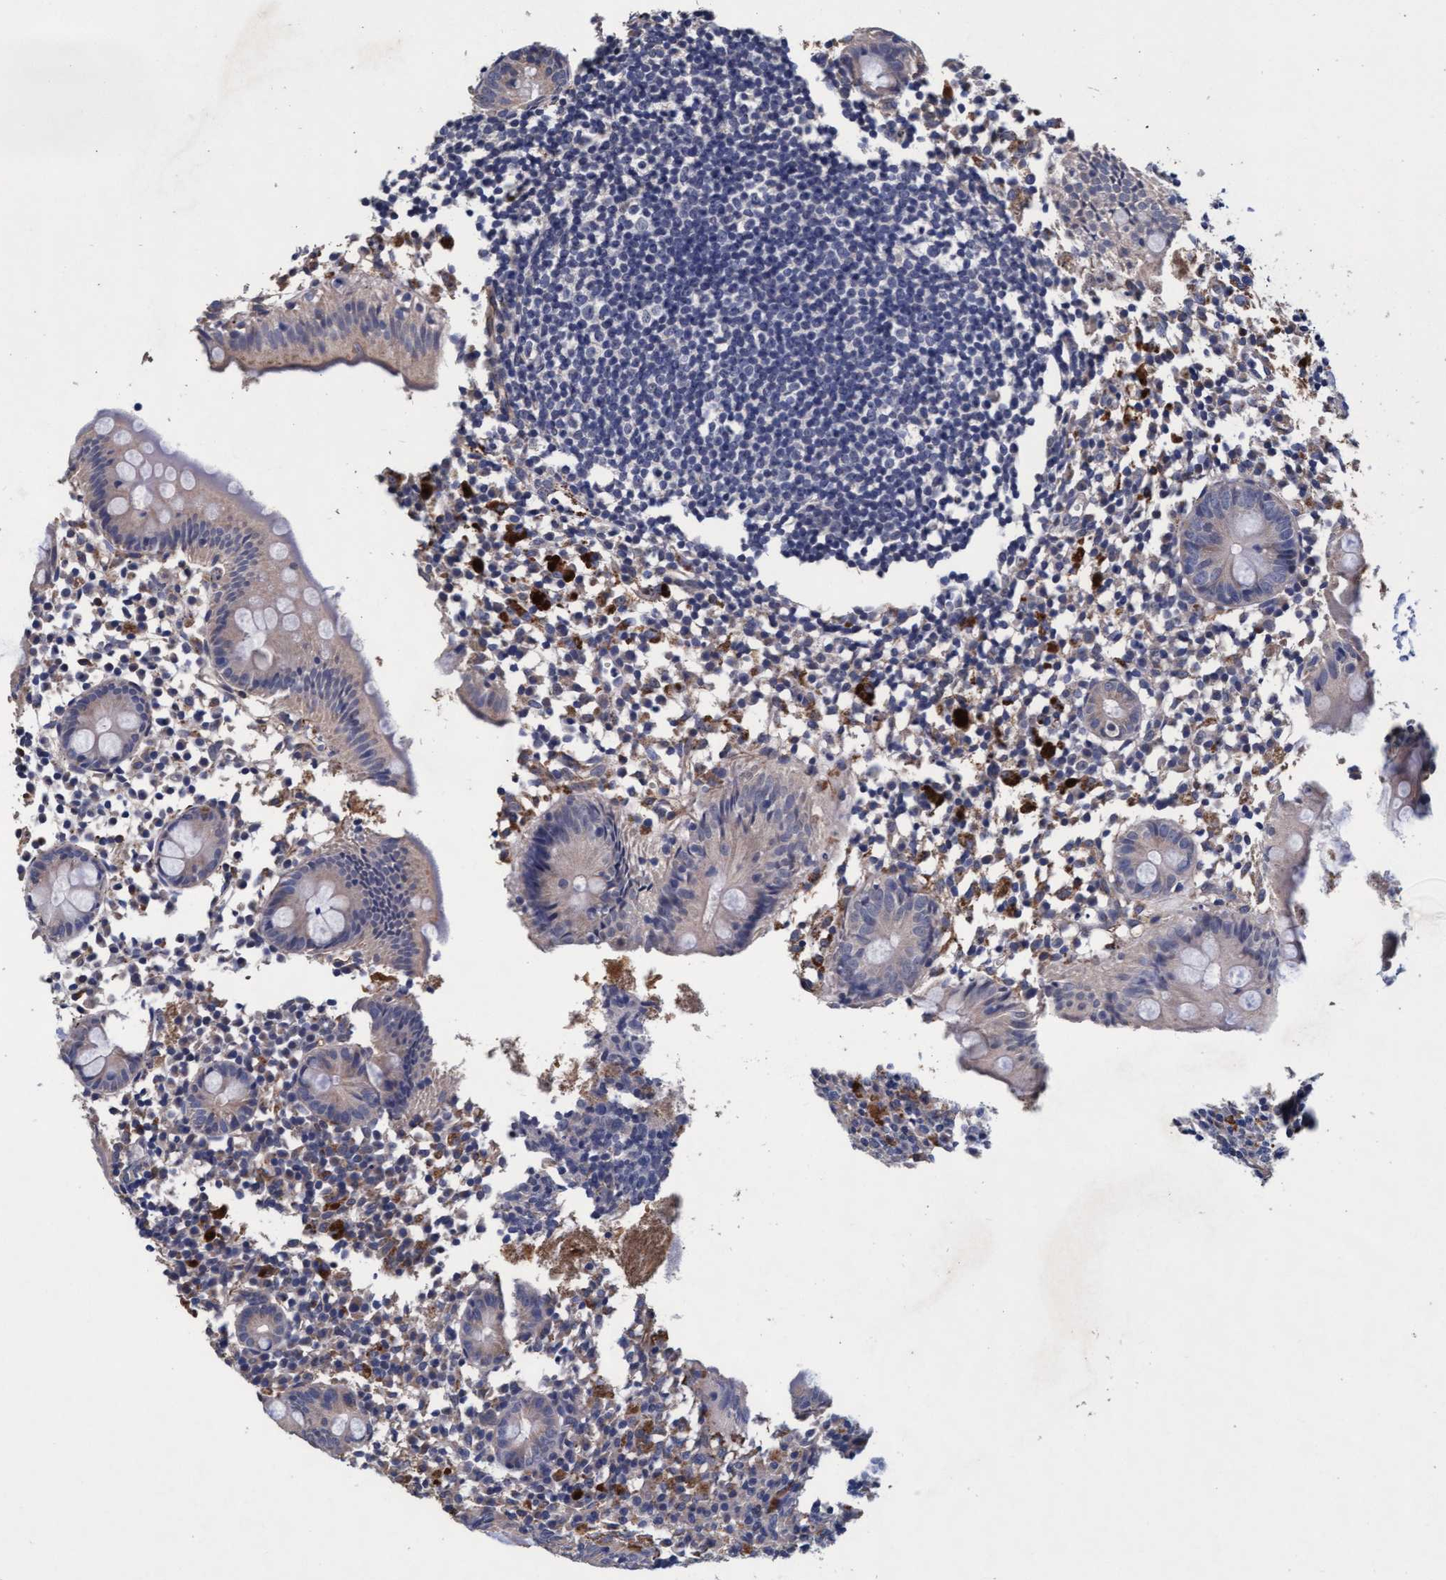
{"staining": {"intensity": "negative", "quantity": "none", "location": "none"}, "tissue": "appendix", "cell_type": "Glandular cells", "image_type": "normal", "snomed": [{"axis": "morphology", "description": "Normal tissue, NOS"}, {"axis": "topography", "description": "Appendix"}], "caption": "An immunohistochemistry photomicrograph of unremarkable appendix is shown. There is no staining in glandular cells of appendix.", "gene": "CPQ", "patient": {"sex": "female", "age": 20}}